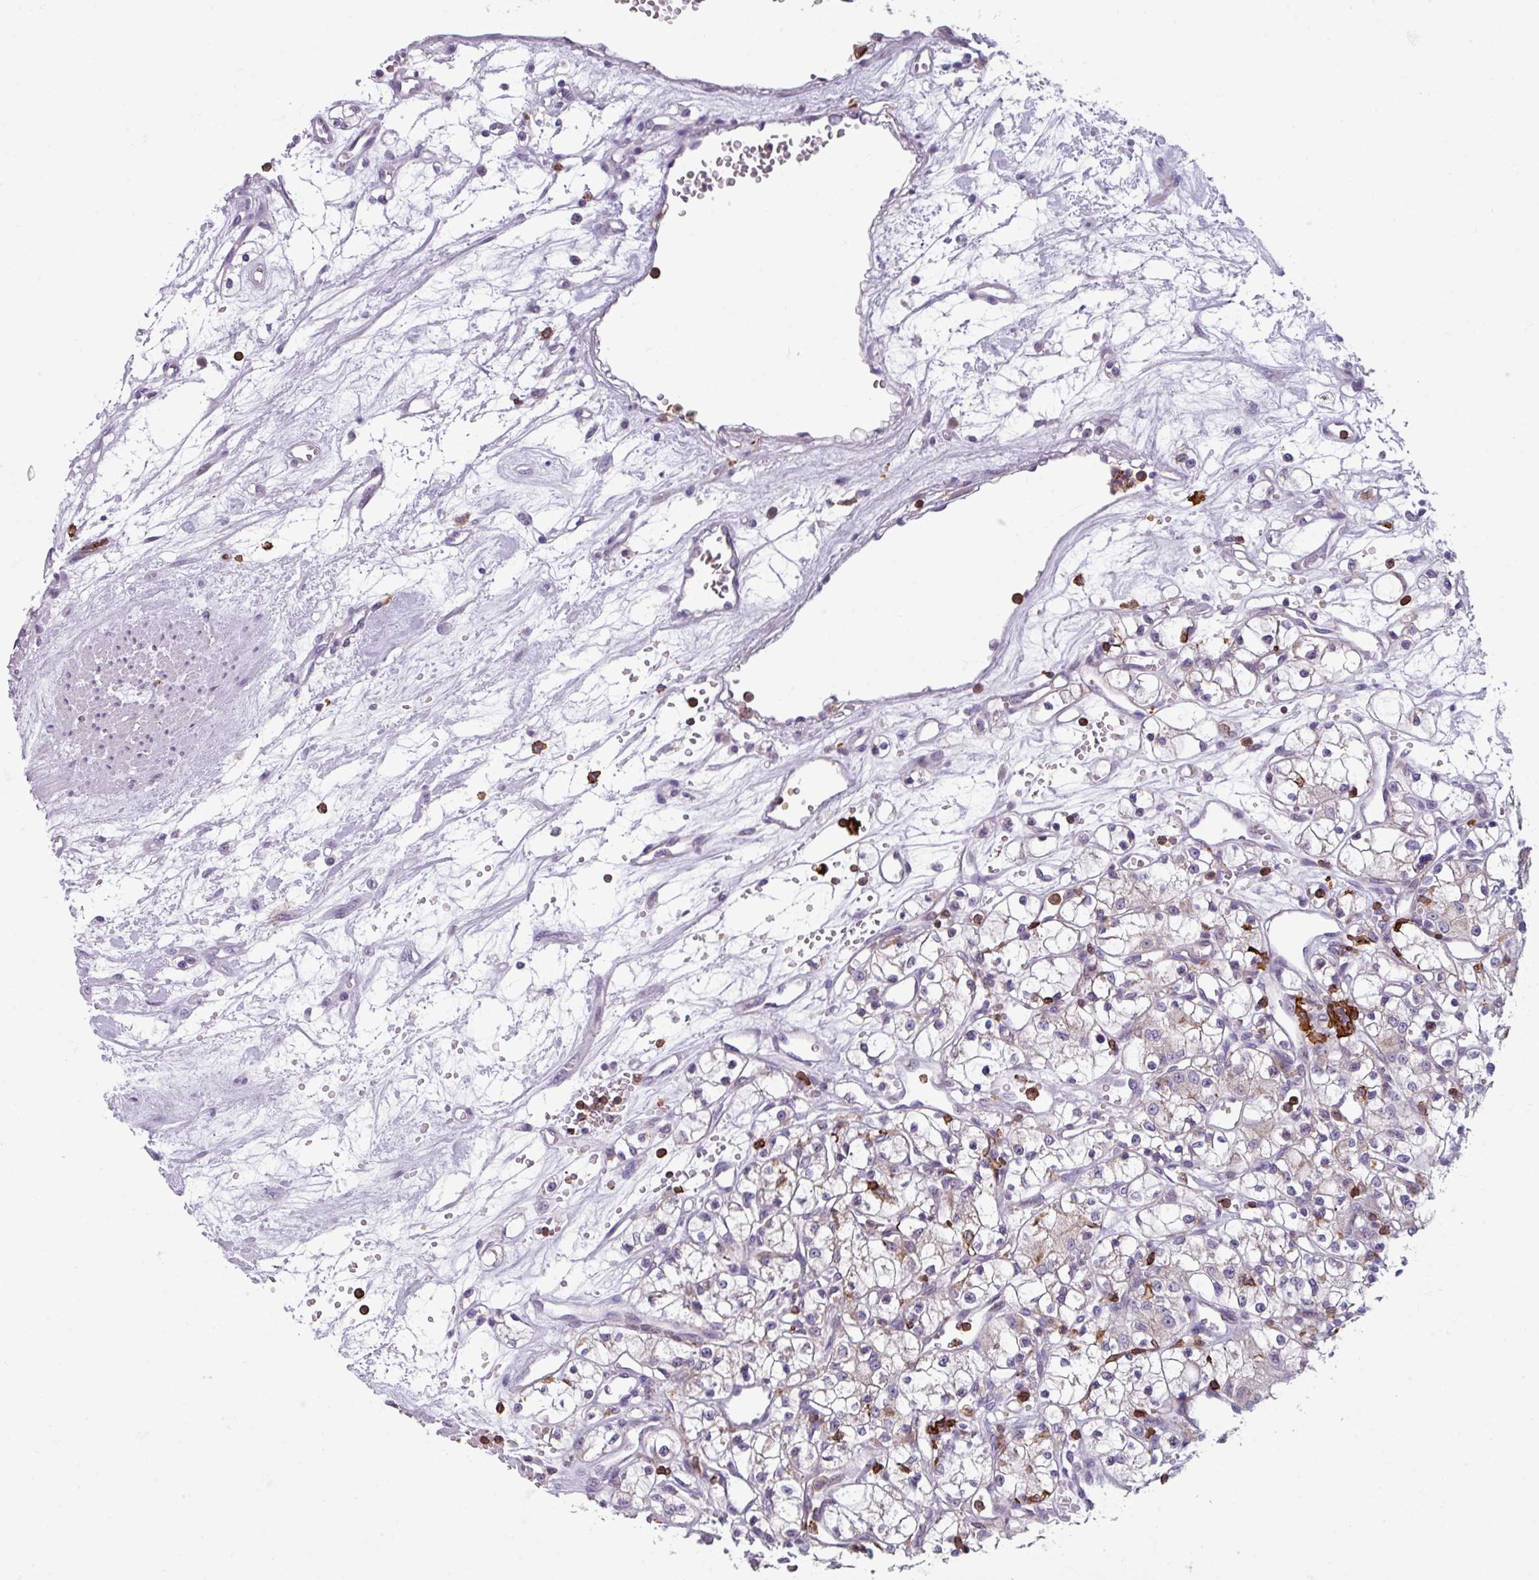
{"staining": {"intensity": "negative", "quantity": "none", "location": "none"}, "tissue": "renal cancer", "cell_type": "Tumor cells", "image_type": "cancer", "snomed": [{"axis": "morphology", "description": "Adenocarcinoma, NOS"}, {"axis": "topography", "description": "Kidney"}], "caption": "Immunohistochemical staining of human renal cancer (adenocarcinoma) displays no significant staining in tumor cells.", "gene": "NEDD9", "patient": {"sex": "female", "age": 59}}